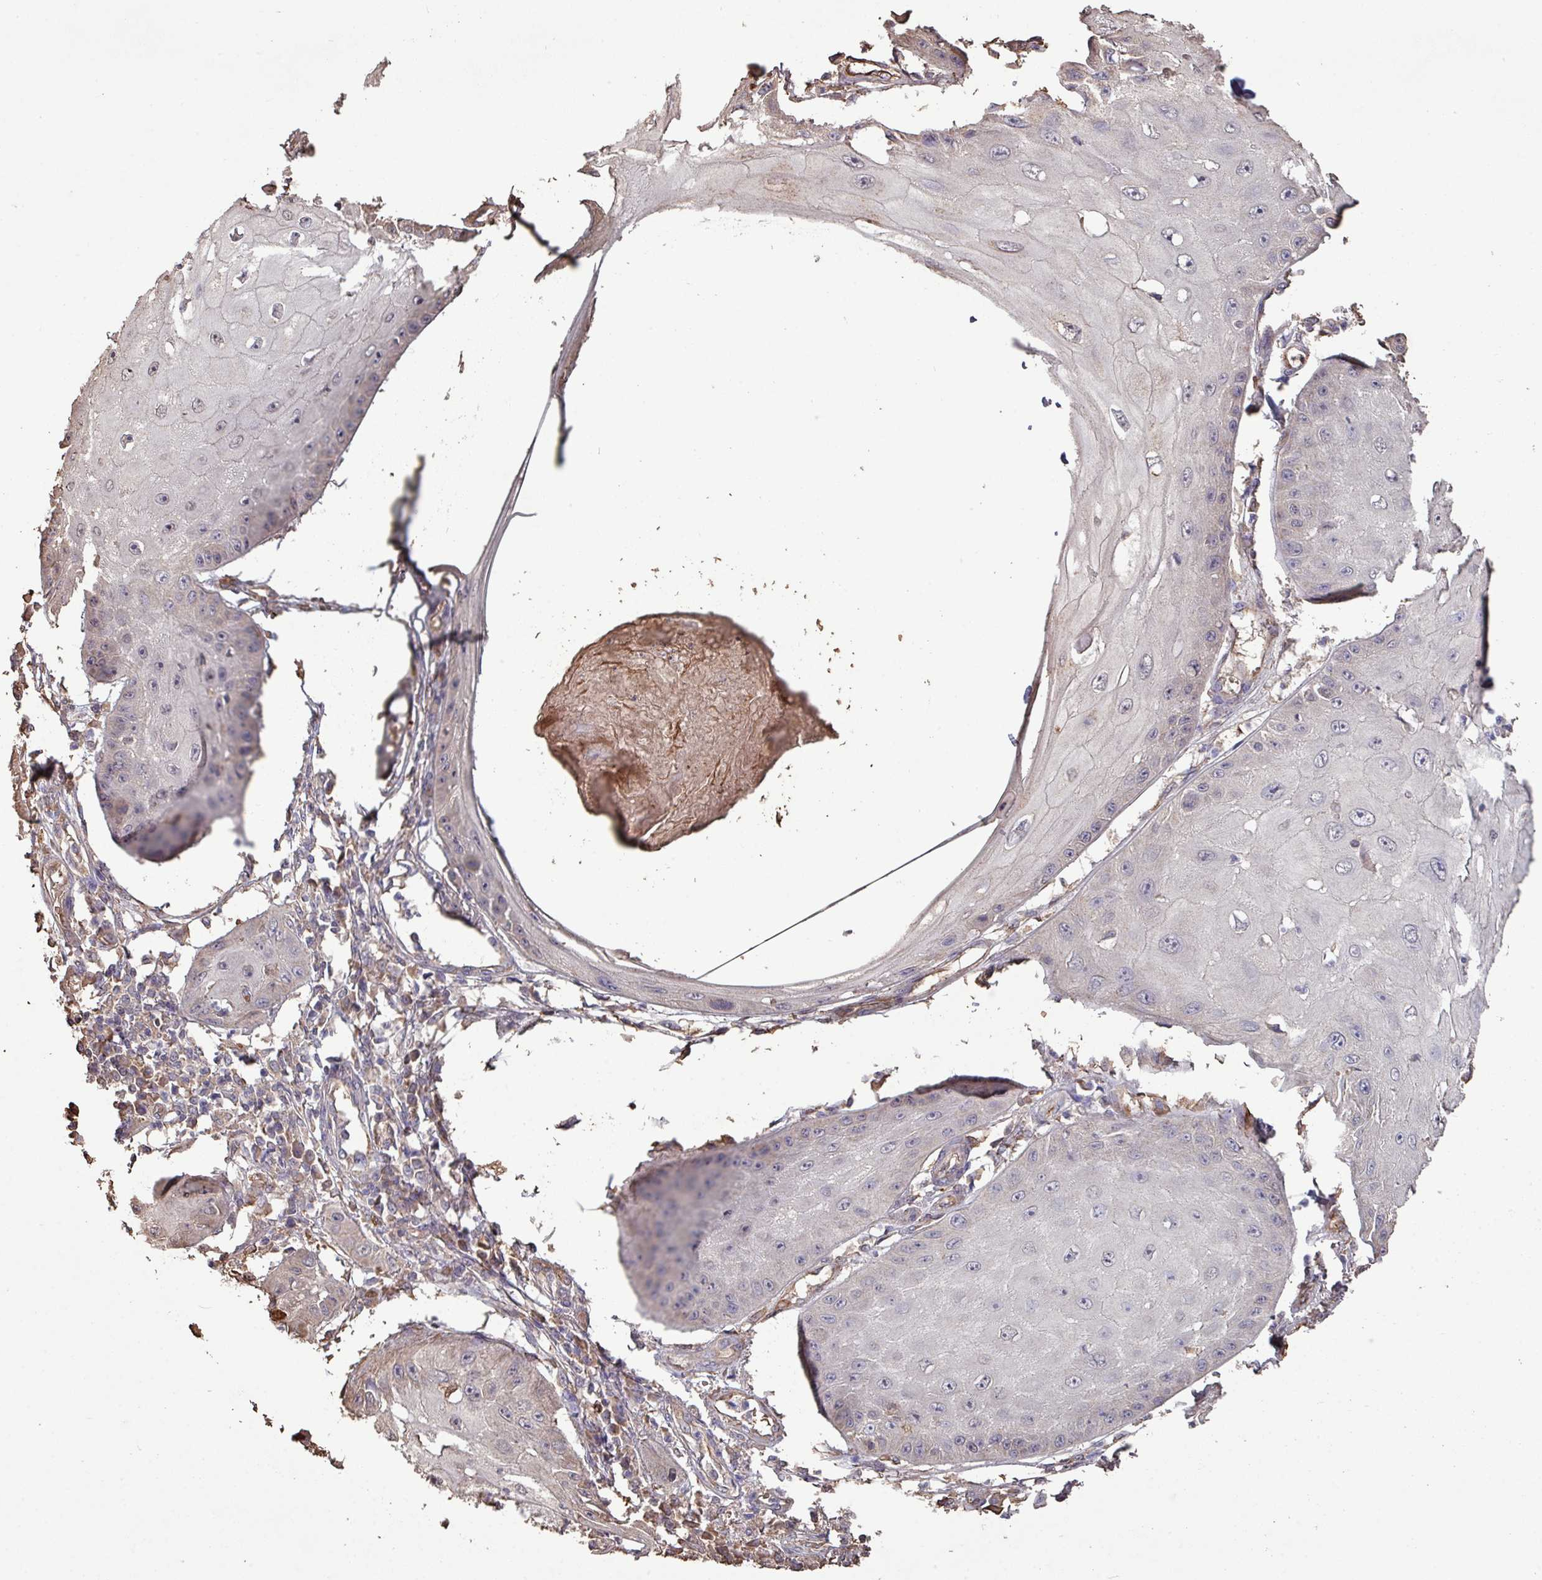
{"staining": {"intensity": "negative", "quantity": "none", "location": "none"}, "tissue": "skin cancer", "cell_type": "Tumor cells", "image_type": "cancer", "snomed": [{"axis": "morphology", "description": "Squamous cell carcinoma, NOS"}, {"axis": "topography", "description": "Skin"}], "caption": "DAB (3,3'-diaminobenzidine) immunohistochemical staining of human skin cancer (squamous cell carcinoma) shows no significant expression in tumor cells.", "gene": "CAMK2B", "patient": {"sex": "male", "age": 70}}